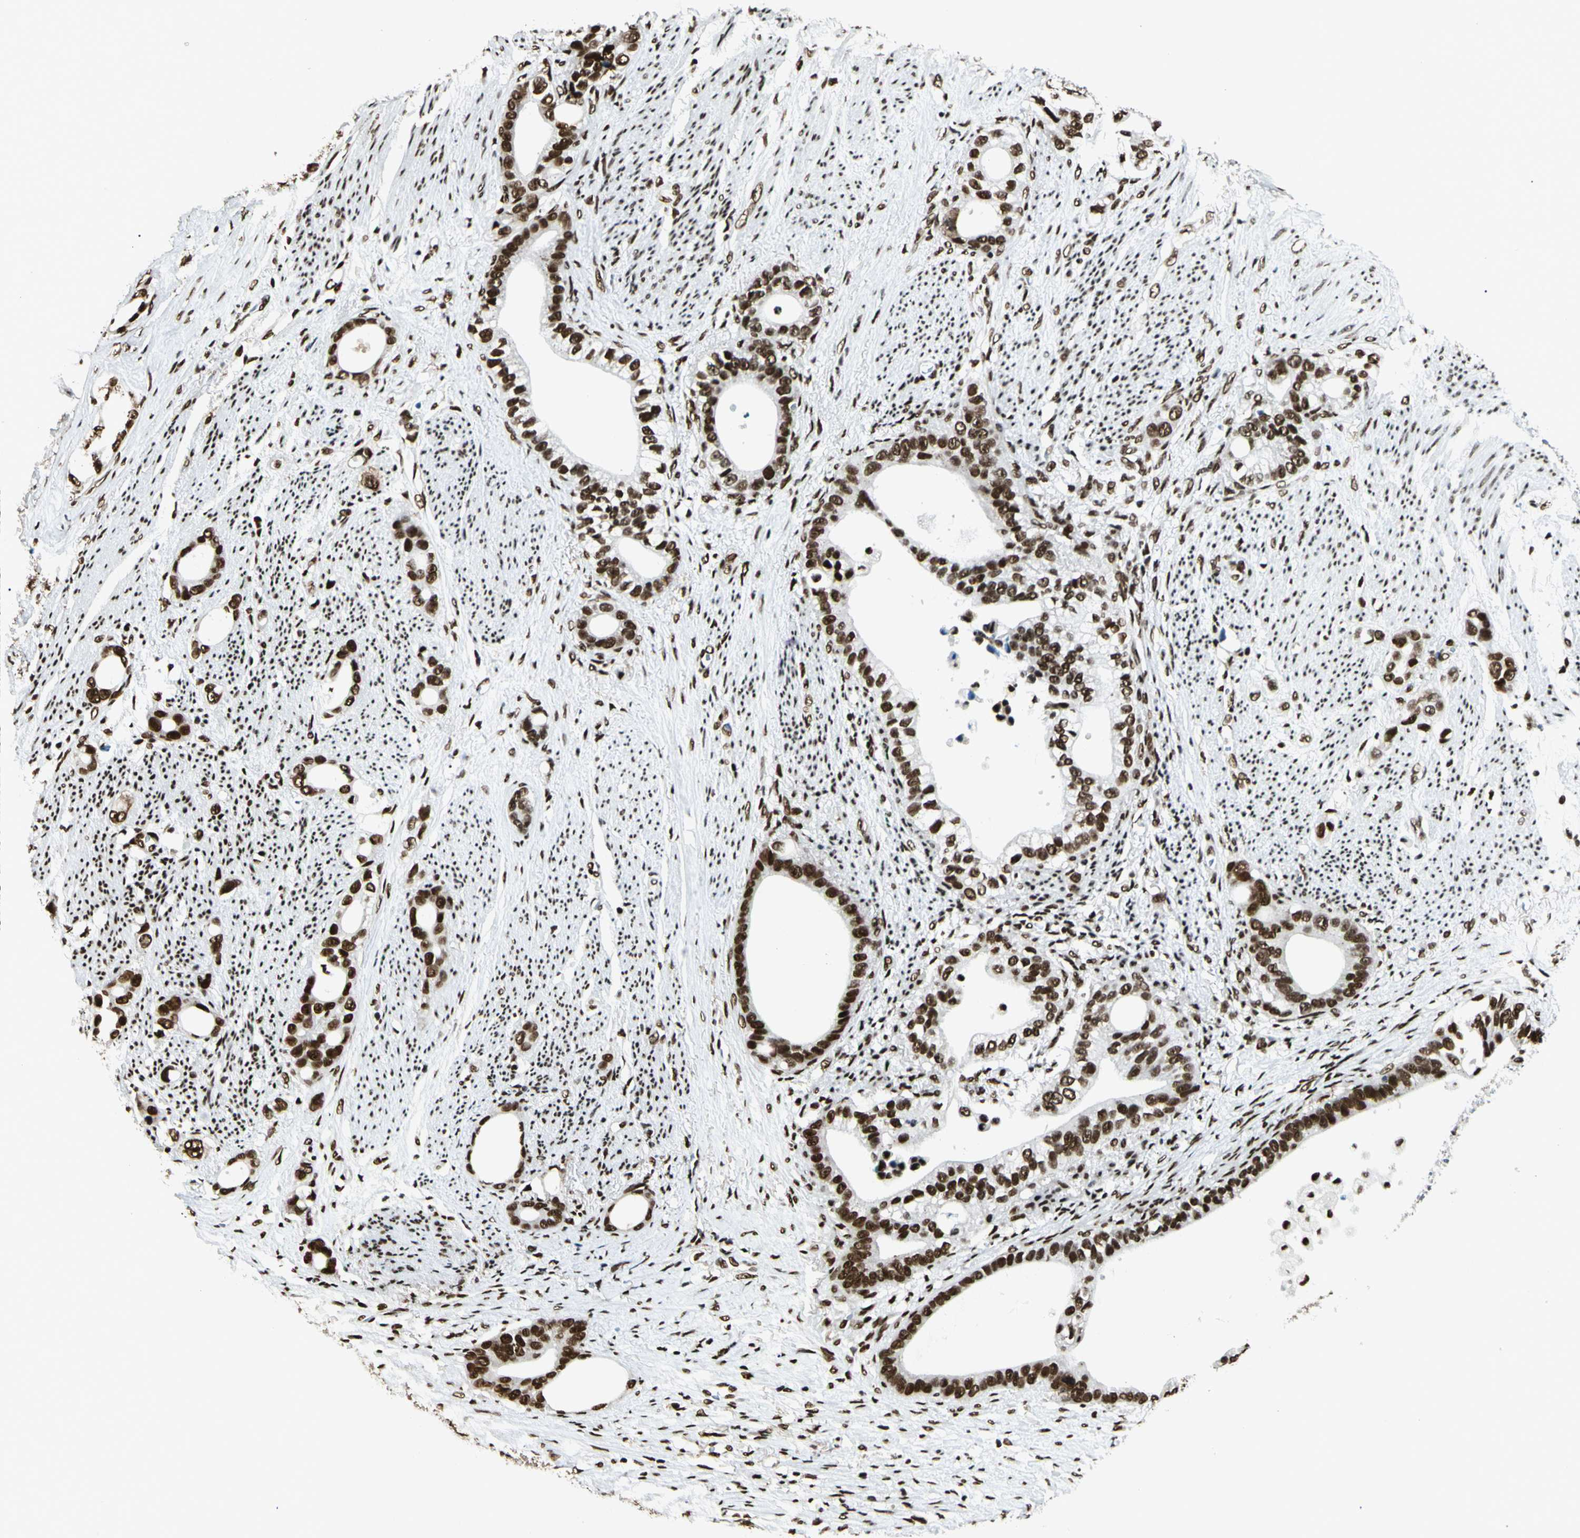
{"staining": {"intensity": "strong", "quantity": ">75%", "location": "nuclear"}, "tissue": "stomach cancer", "cell_type": "Tumor cells", "image_type": "cancer", "snomed": [{"axis": "morphology", "description": "Adenocarcinoma, NOS"}, {"axis": "topography", "description": "Stomach"}], "caption": "Immunohistochemical staining of human stomach cancer (adenocarcinoma) exhibits strong nuclear protein expression in approximately >75% of tumor cells. The staining is performed using DAB (3,3'-diaminobenzidine) brown chromogen to label protein expression. The nuclei are counter-stained blue using hematoxylin.", "gene": "FUS", "patient": {"sex": "female", "age": 75}}